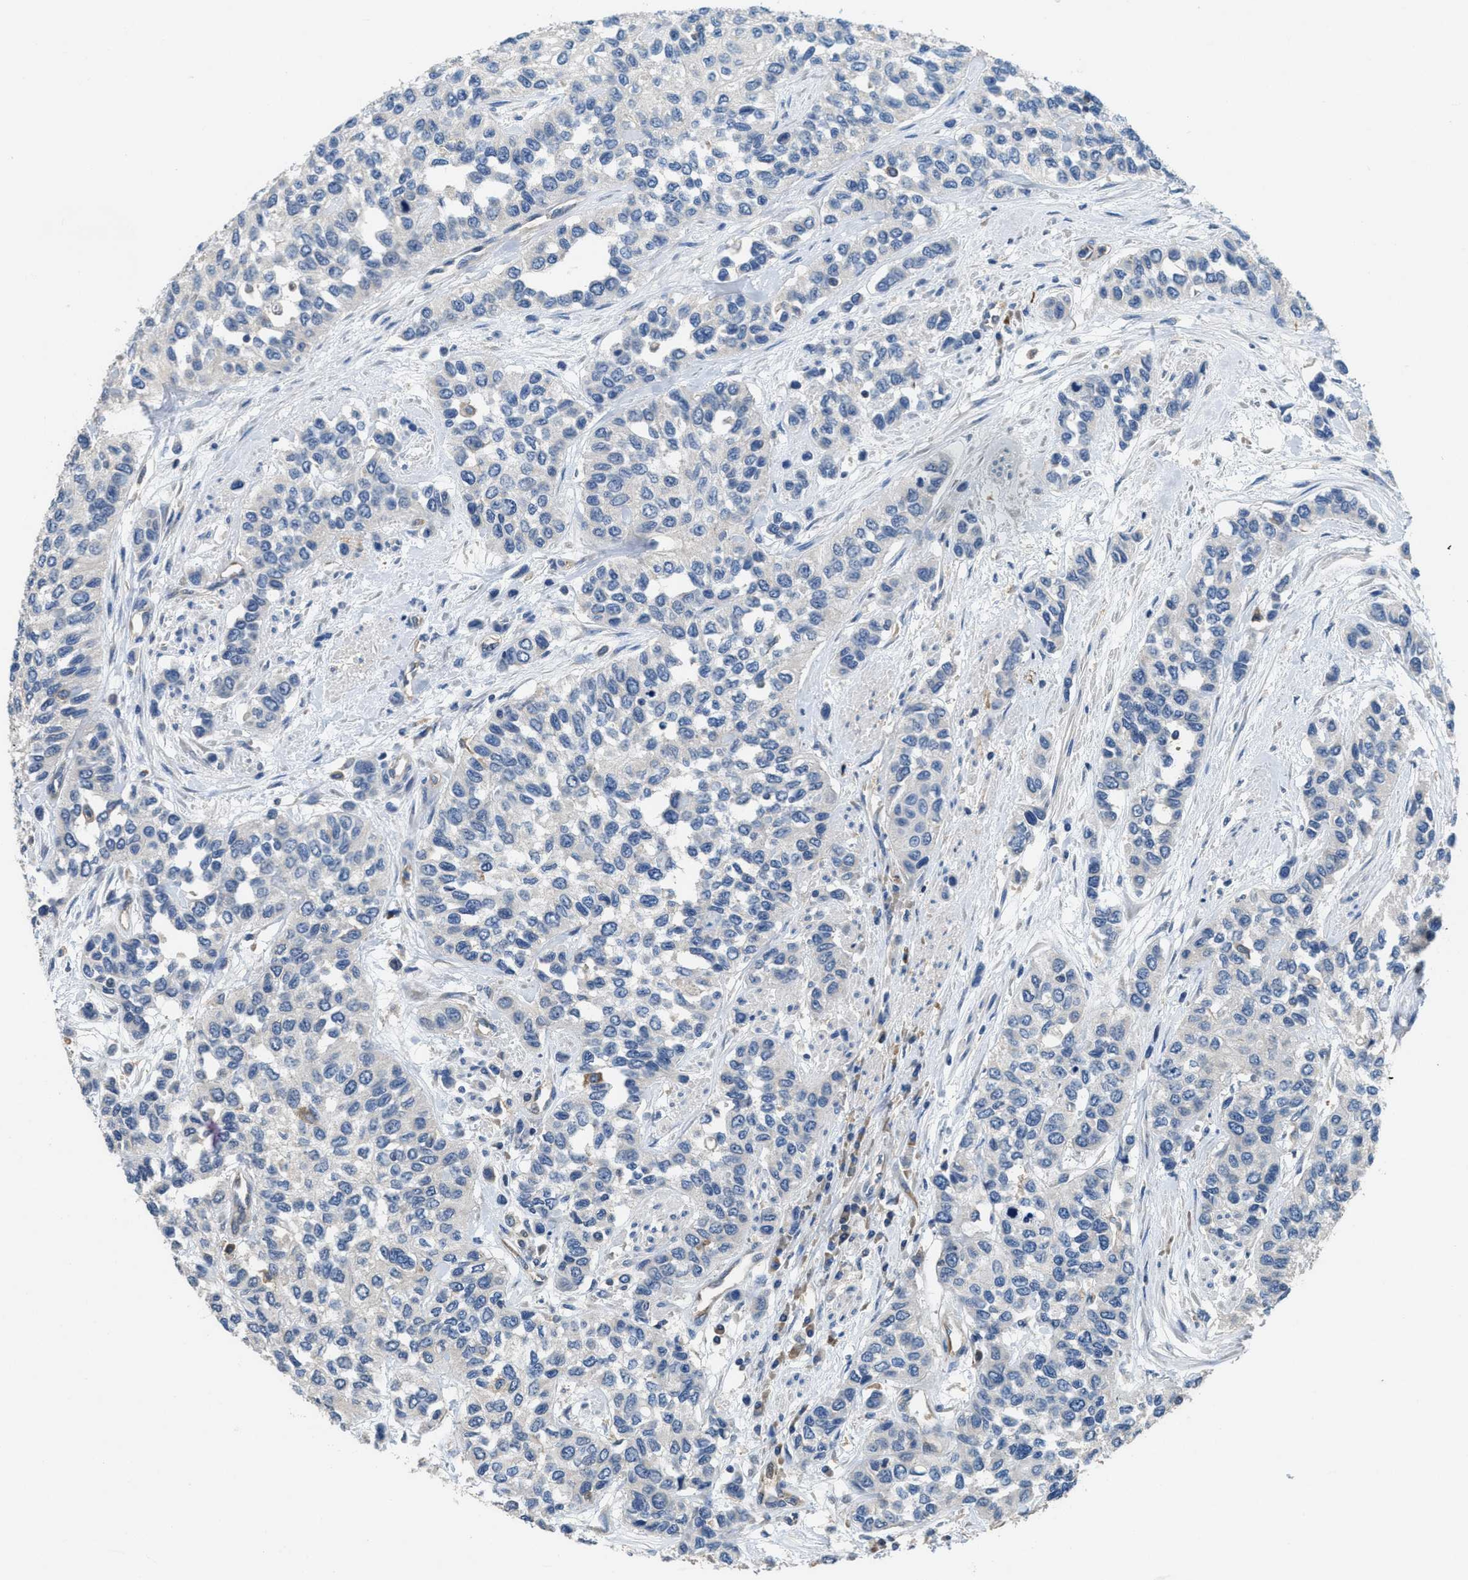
{"staining": {"intensity": "negative", "quantity": "none", "location": "none"}, "tissue": "urothelial cancer", "cell_type": "Tumor cells", "image_type": "cancer", "snomed": [{"axis": "morphology", "description": "Urothelial carcinoma, High grade"}, {"axis": "topography", "description": "Urinary bladder"}], "caption": "Immunohistochemistry (IHC) micrograph of neoplastic tissue: urothelial carcinoma (high-grade) stained with DAB (3,3'-diaminobenzidine) shows no significant protein expression in tumor cells.", "gene": "DGKE", "patient": {"sex": "female", "age": 56}}